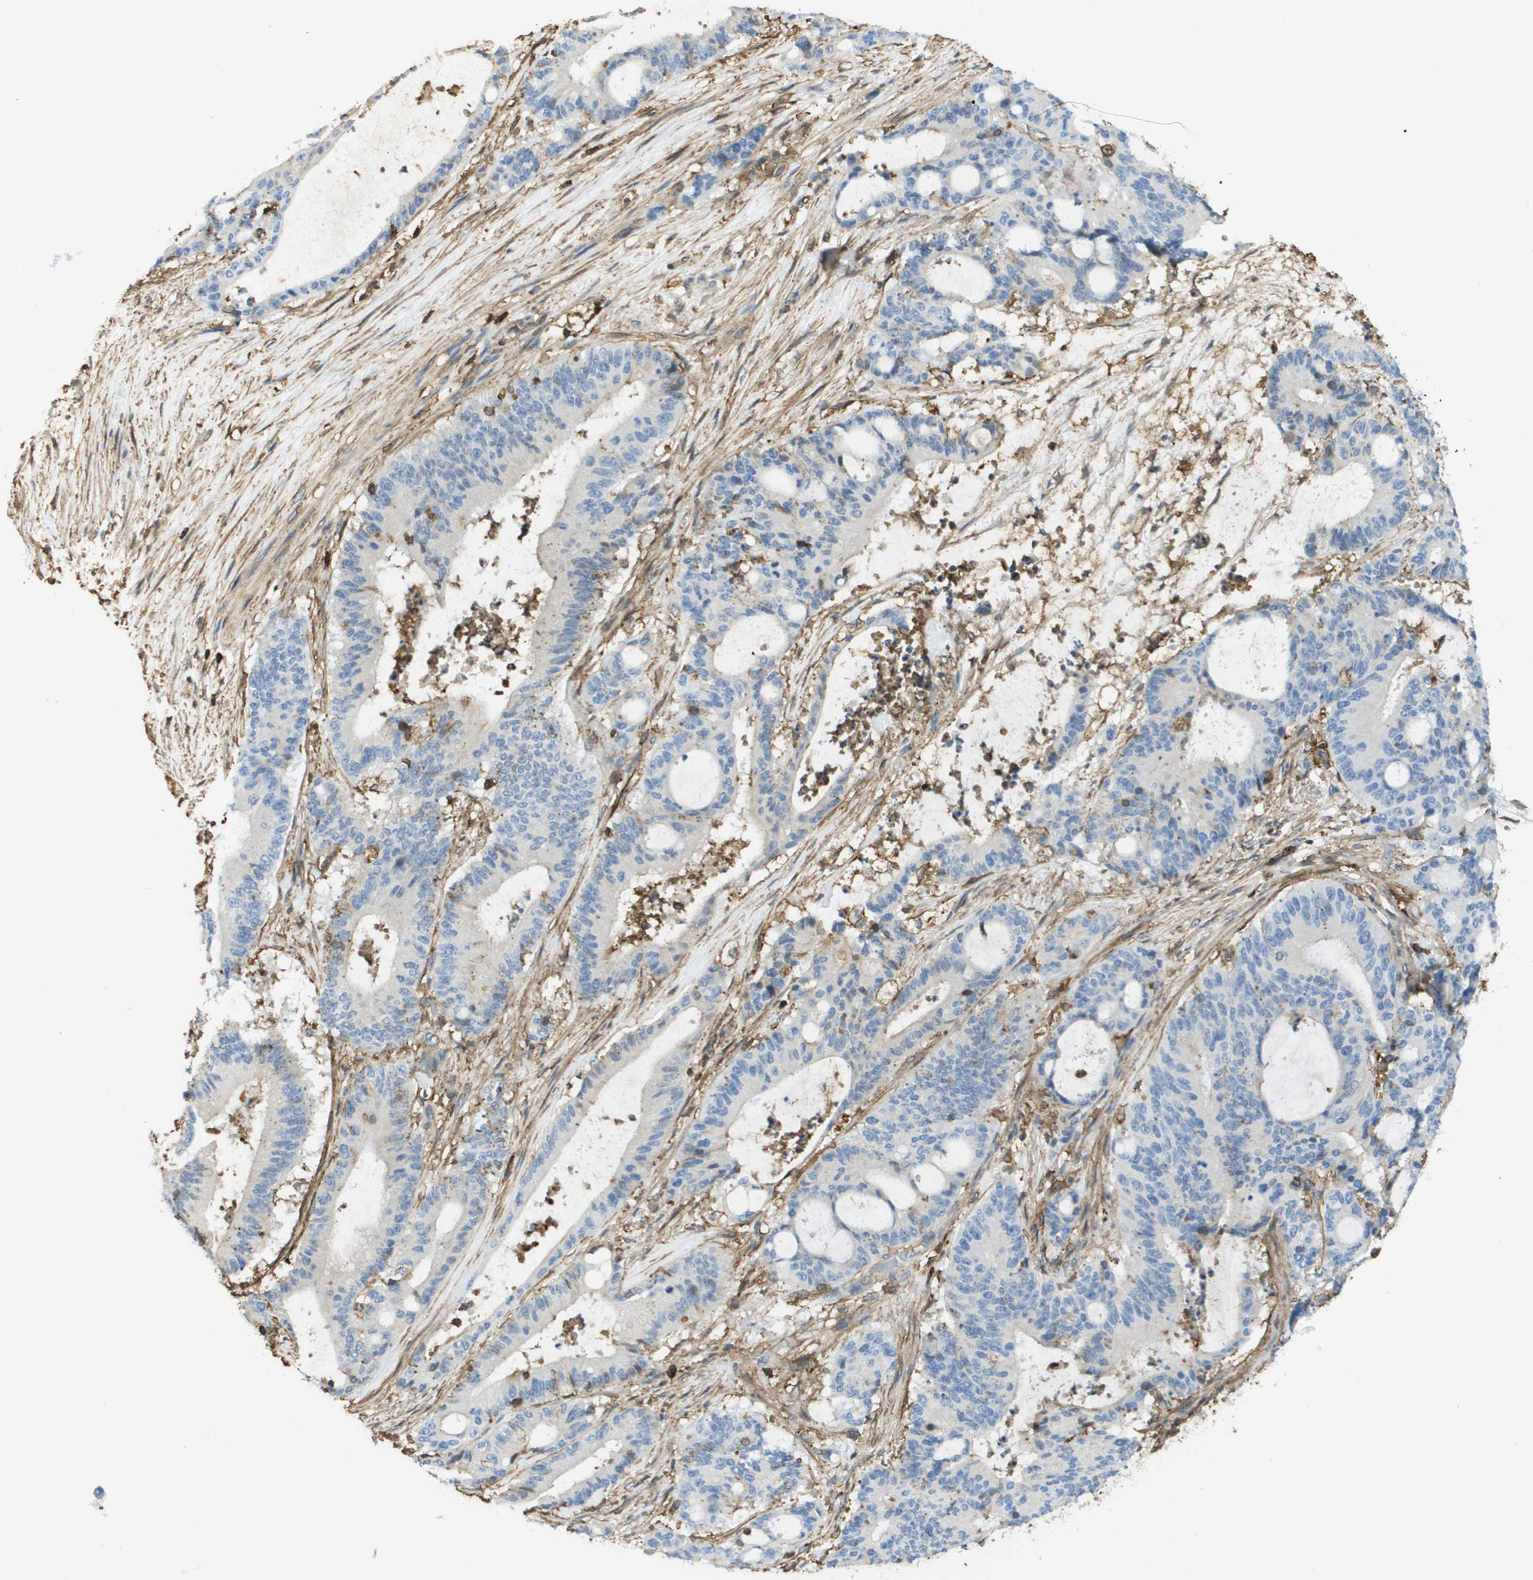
{"staining": {"intensity": "negative", "quantity": "none", "location": "none"}, "tissue": "liver cancer", "cell_type": "Tumor cells", "image_type": "cancer", "snomed": [{"axis": "morphology", "description": "Cholangiocarcinoma"}, {"axis": "topography", "description": "Liver"}], "caption": "This is an immunohistochemistry image of liver cancer. There is no staining in tumor cells.", "gene": "PASK", "patient": {"sex": "female", "age": 73}}